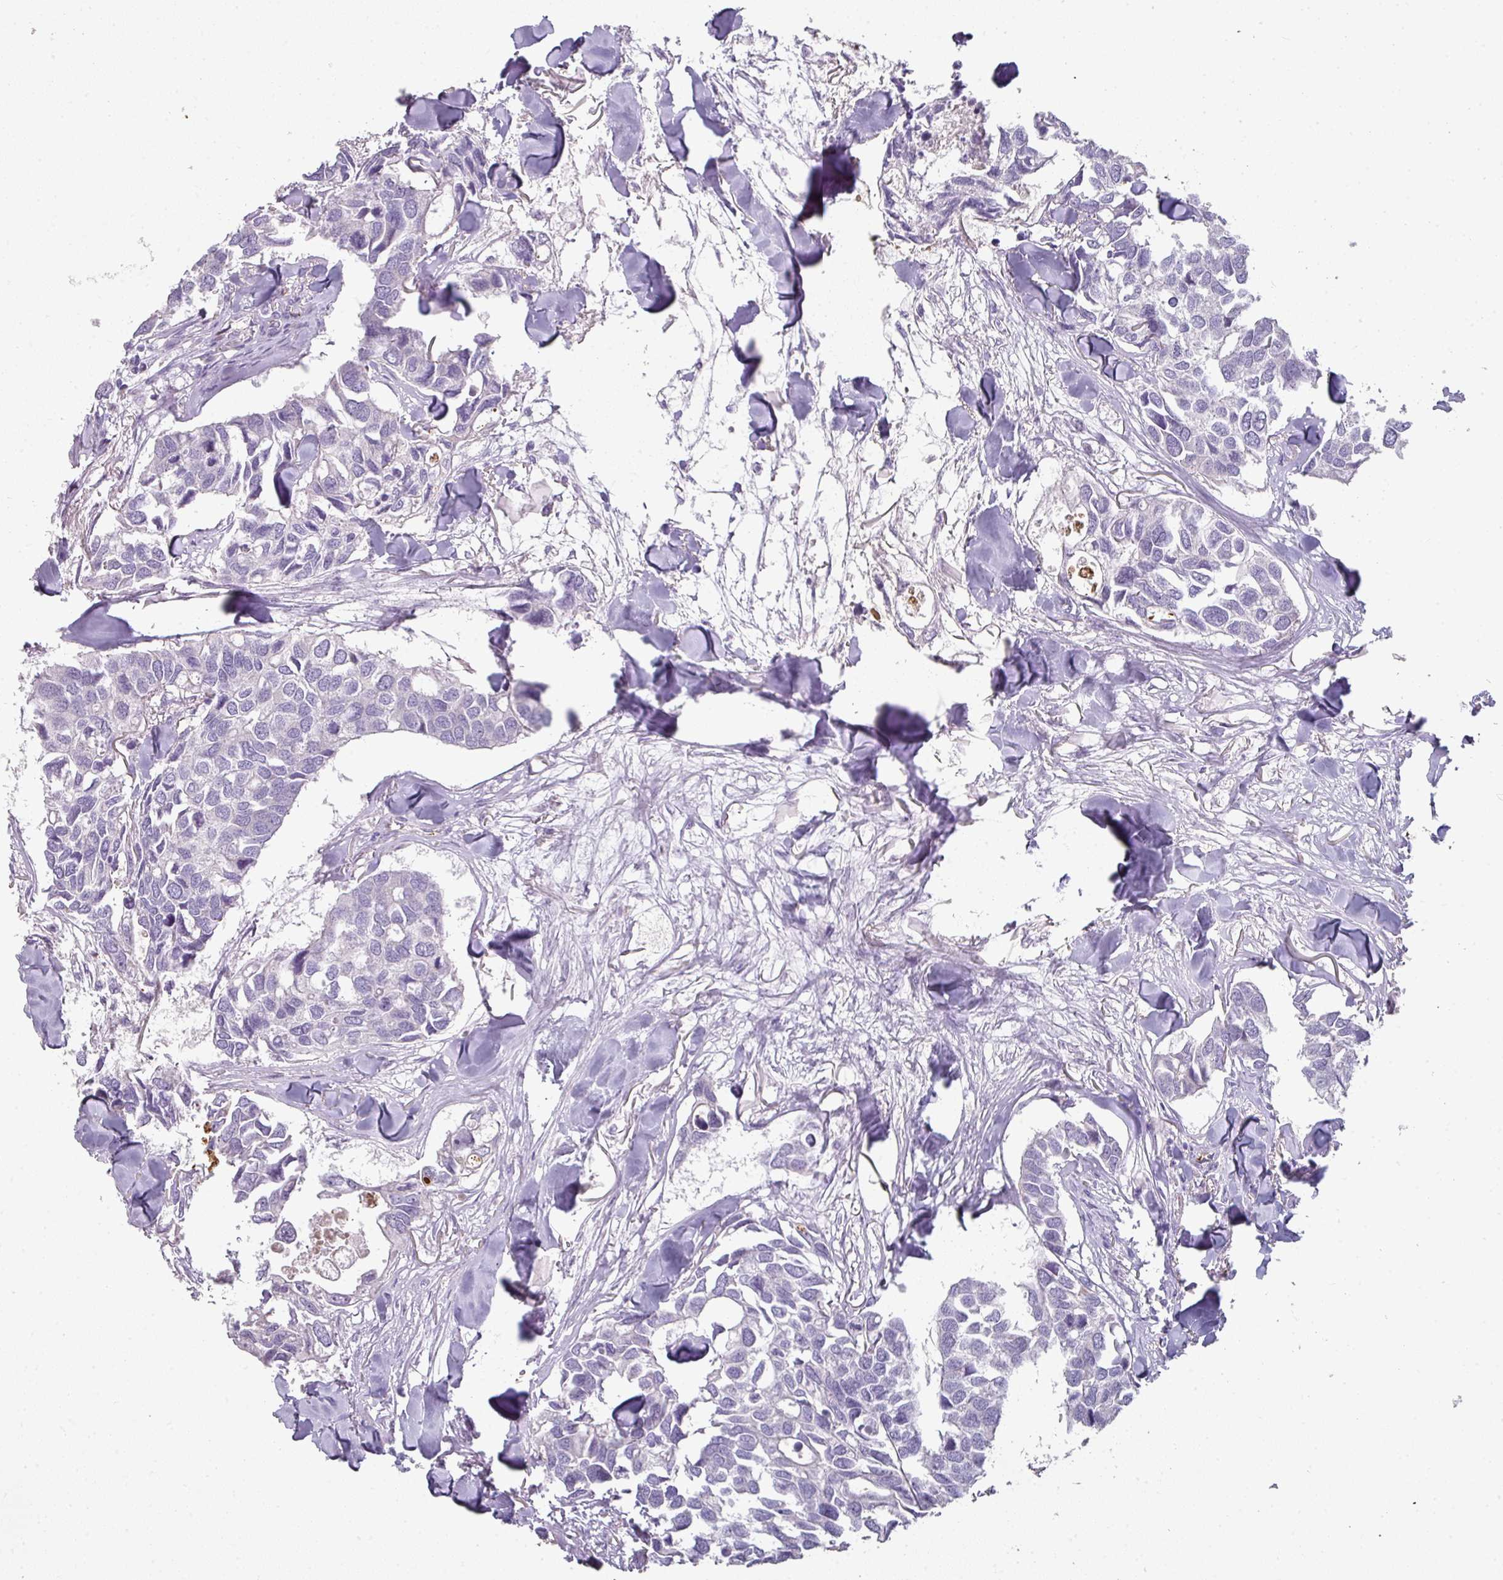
{"staining": {"intensity": "negative", "quantity": "none", "location": "none"}, "tissue": "breast cancer", "cell_type": "Tumor cells", "image_type": "cancer", "snomed": [{"axis": "morphology", "description": "Duct carcinoma"}, {"axis": "topography", "description": "Breast"}], "caption": "Immunohistochemical staining of breast intraductal carcinoma displays no significant positivity in tumor cells.", "gene": "FHAD1", "patient": {"sex": "female", "age": 83}}